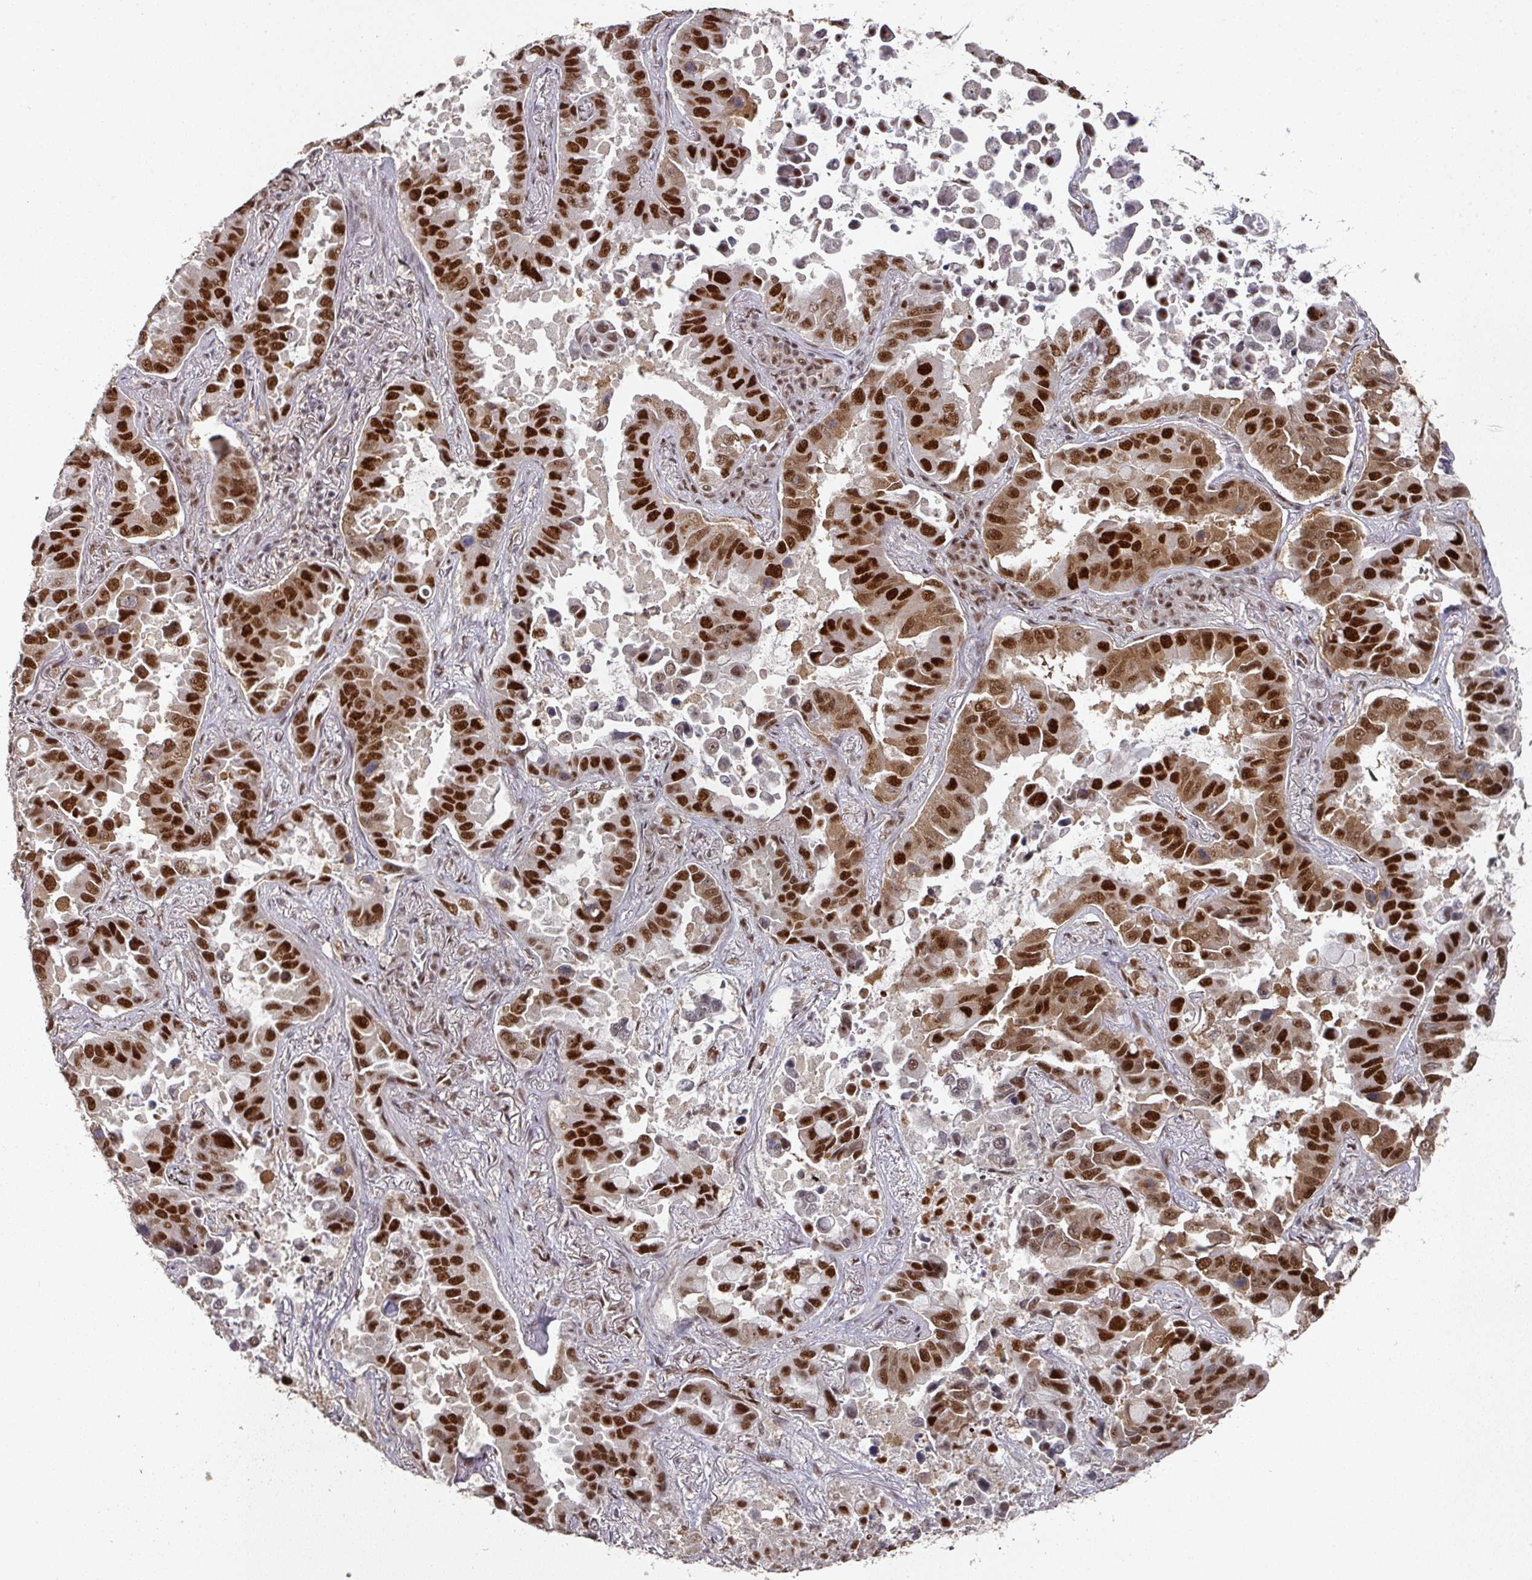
{"staining": {"intensity": "strong", "quantity": ">75%", "location": "cytoplasmic/membranous,nuclear"}, "tissue": "lung cancer", "cell_type": "Tumor cells", "image_type": "cancer", "snomed": [{"axis": "morphology", "description": "Adenocarcinoma, NOS"}, {"axis": "topography", "description": "Lung"}], "caption": "Strong cytoplasmic/membranous and nuclear positivity for a protein is appreciated in approximately >75% of tumor cells of adenocarcinoma (lung) using immunohistochemistry (IHC).", "gene": "MEPCE", "patient": {"sex": "male", "age": 64}}